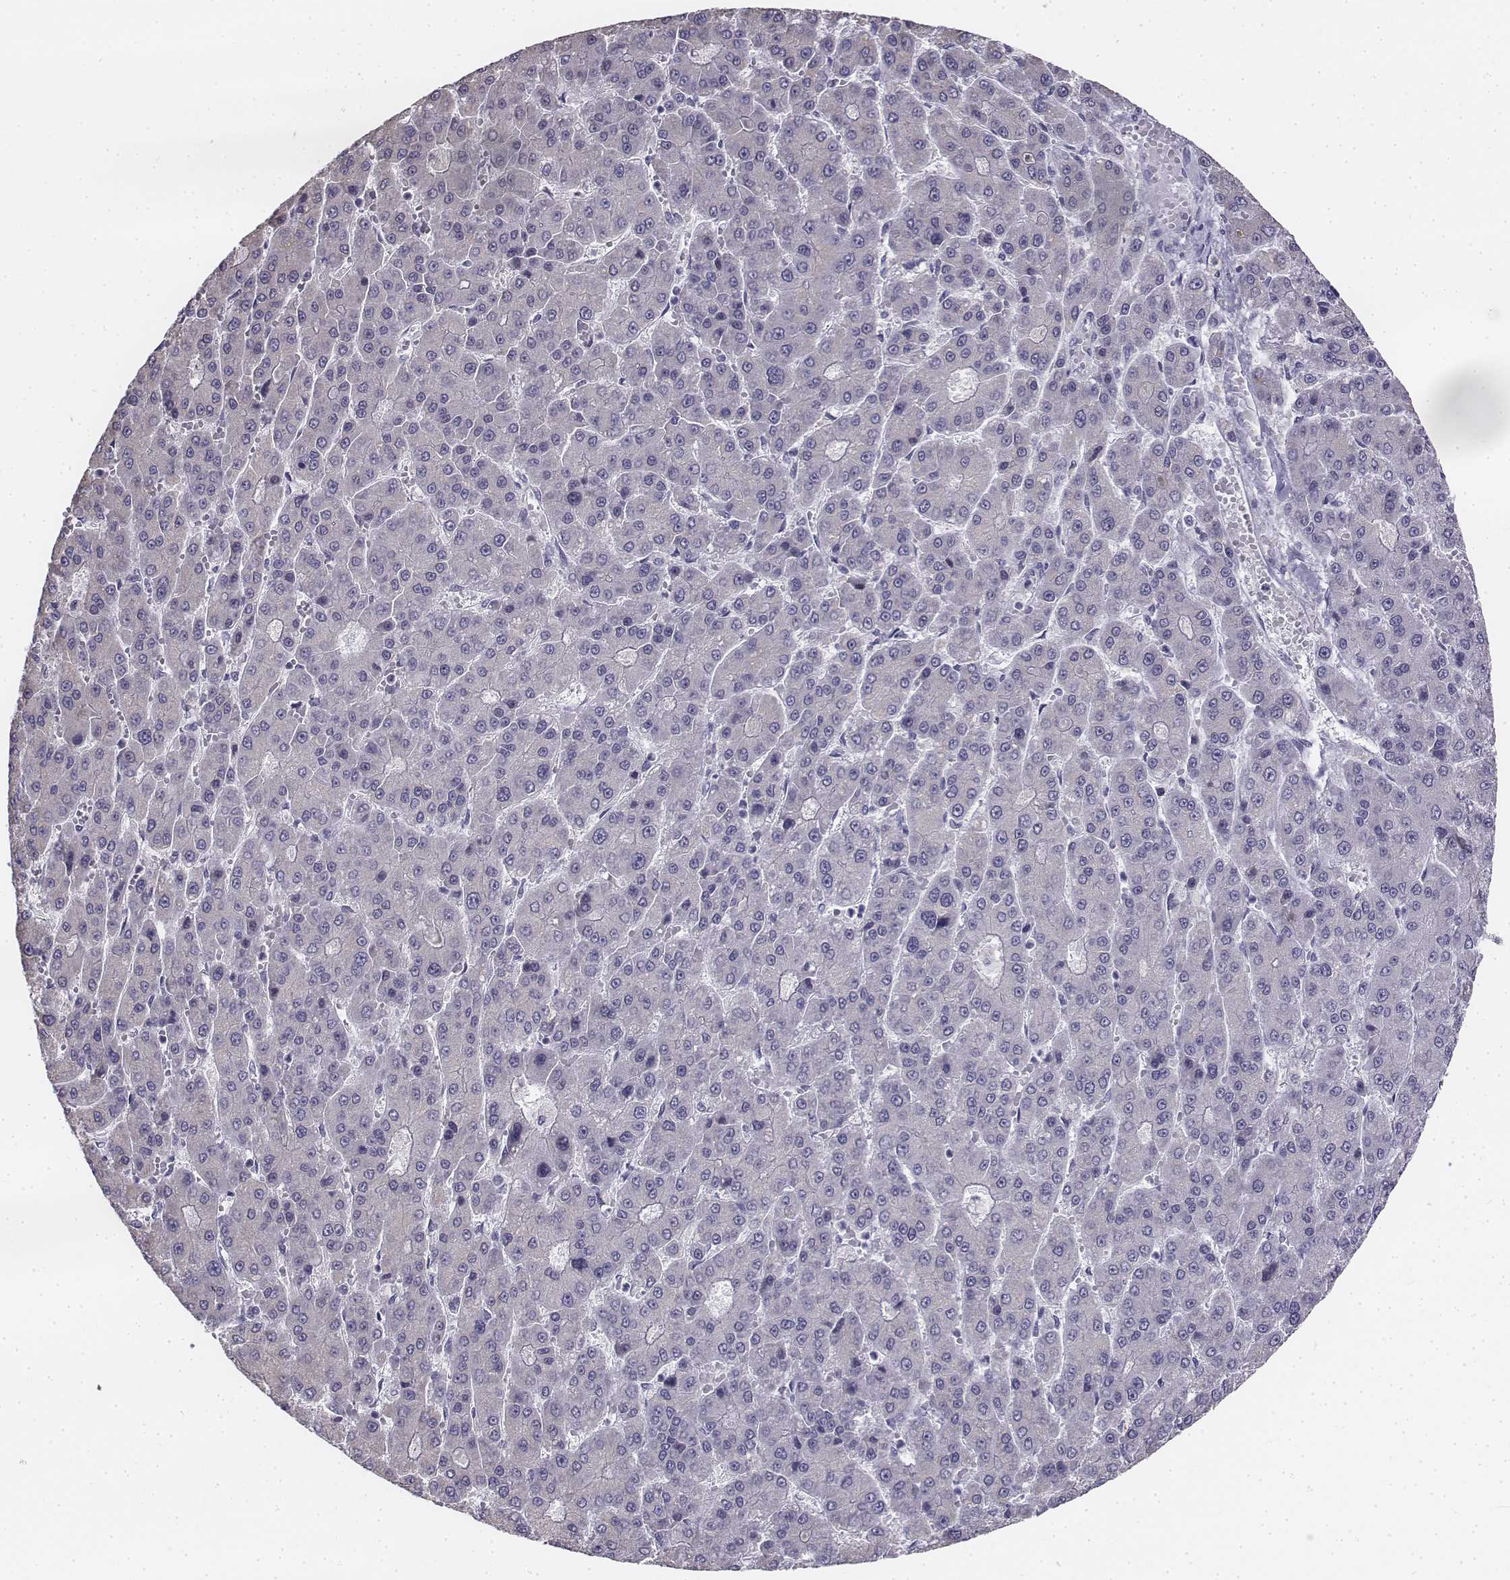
{"staining": {"intensity": "negative", "quantity": "none", "location": "none"}, "tissue": "liver cancer", "cell_type": "Tumor cells", "image_type": "cancer", "snomed": [{"axis": "morphology", "description": "Carcinoma, Hepatocellular, NOS"}, {"axis": "topography", "description": "Liver"}], "caption": "The micrograph shows no staining of tumor cells in liver cancer.", "gene": "PENK", "patient": {"sex": "male", "age": 70}}